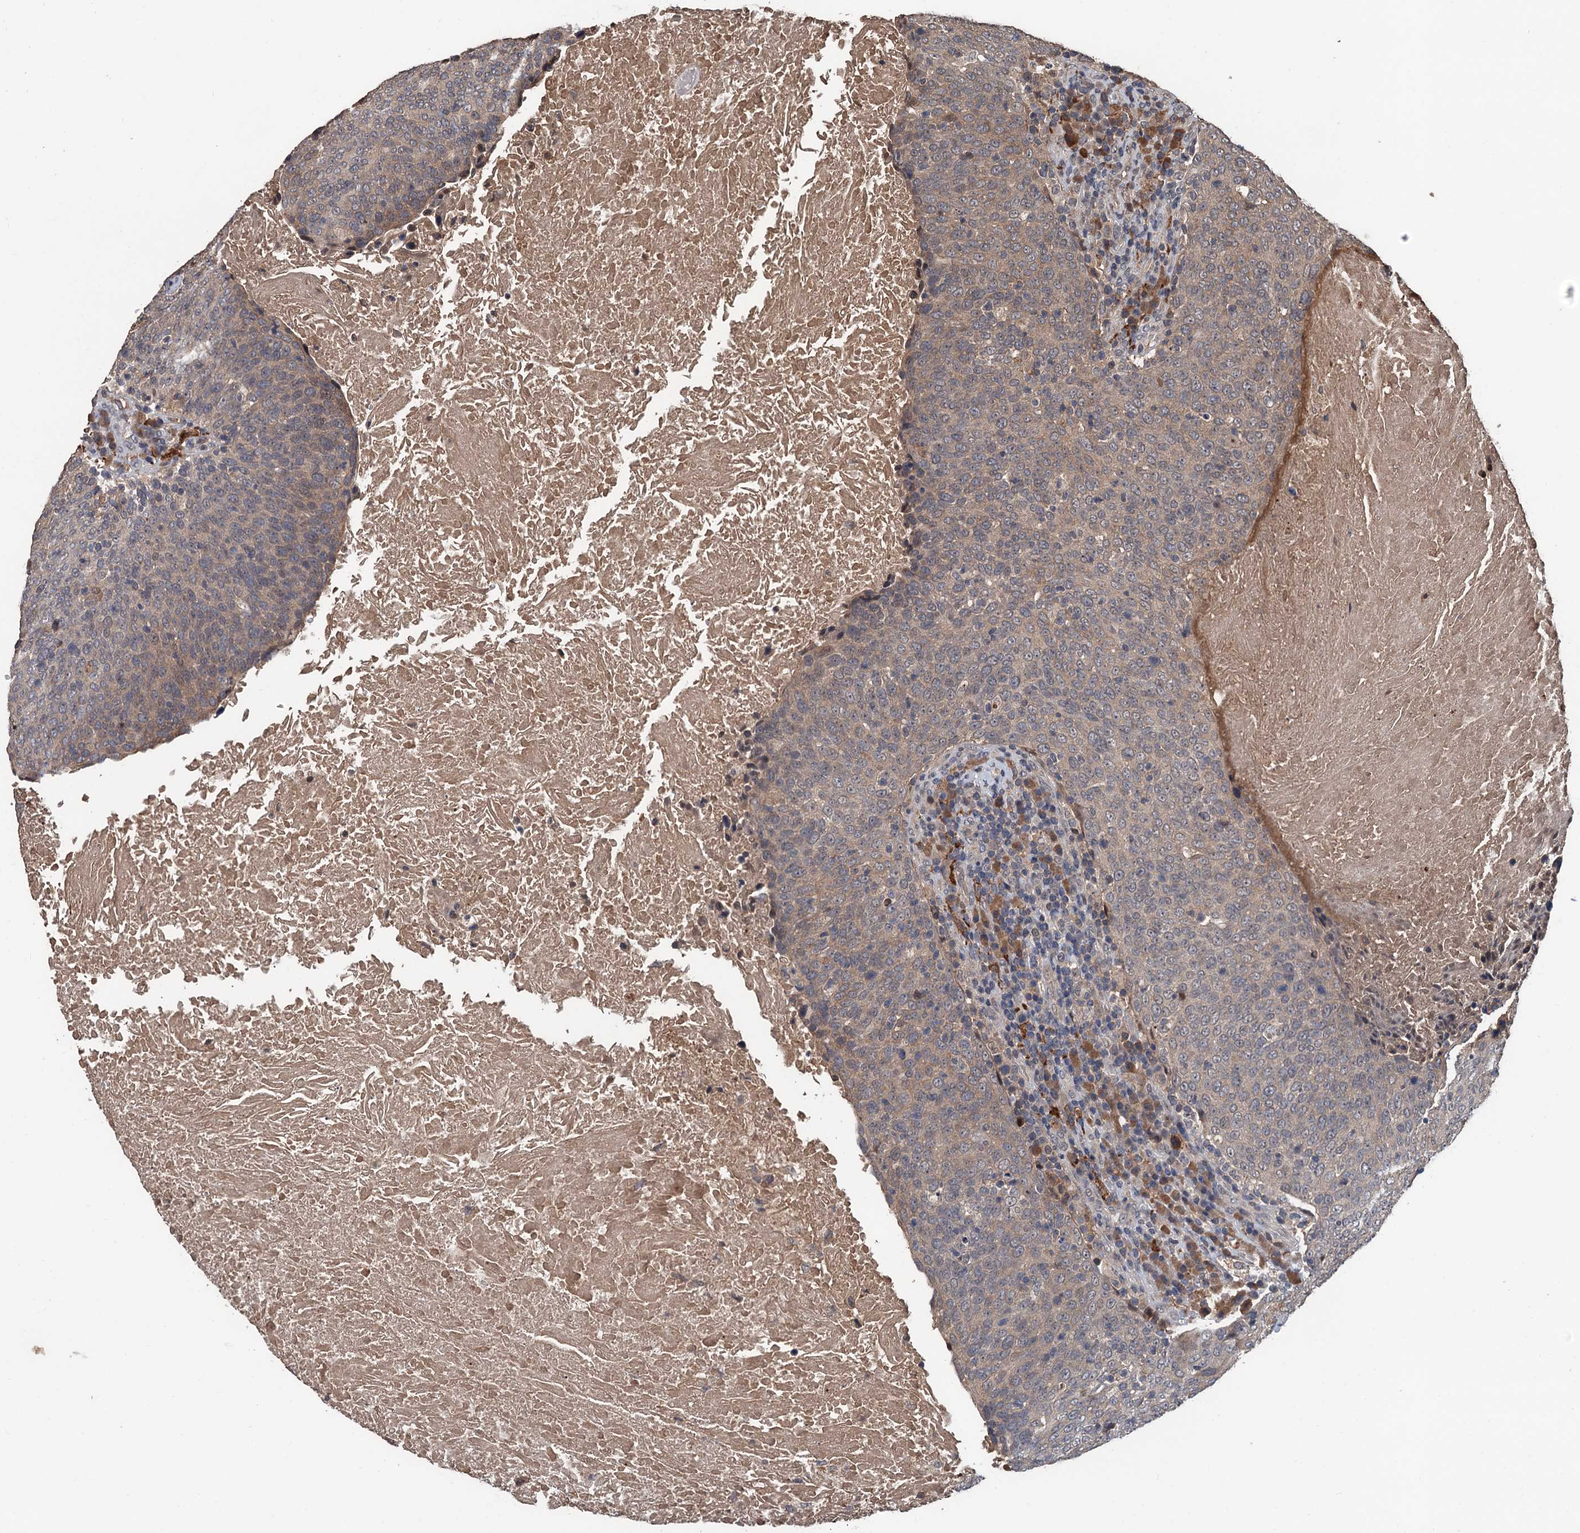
{"staining": {"intensity": "weak", "quantity": "25%-75%", "location": "cytoplasmic/membranous"}, "tissue": "head and neck cancer", "cell_type": "Tumor cells", "image_type": "cancer", "snomed": [{"axis": "morphology", "description": "Squamous cell carcinoma, NOS"}, {"axis": "morphology", "description": "Squamous cell carcinoma, metastatic, NOS"}, {"axis": "topography", "description": "Lymph node"}, {"axis": "topography", "description": "Head-Neck"}], "caption": "Immunohistochemistry (IHC) of human head and neck cancer (squamous cell carcinoma) shows low levels of weak cytoplasmic/membranous staining in approximately 25%-75% of tumor cells.", "gene": "ZNF438", "patient": {"sex": "male", "age": 62}}